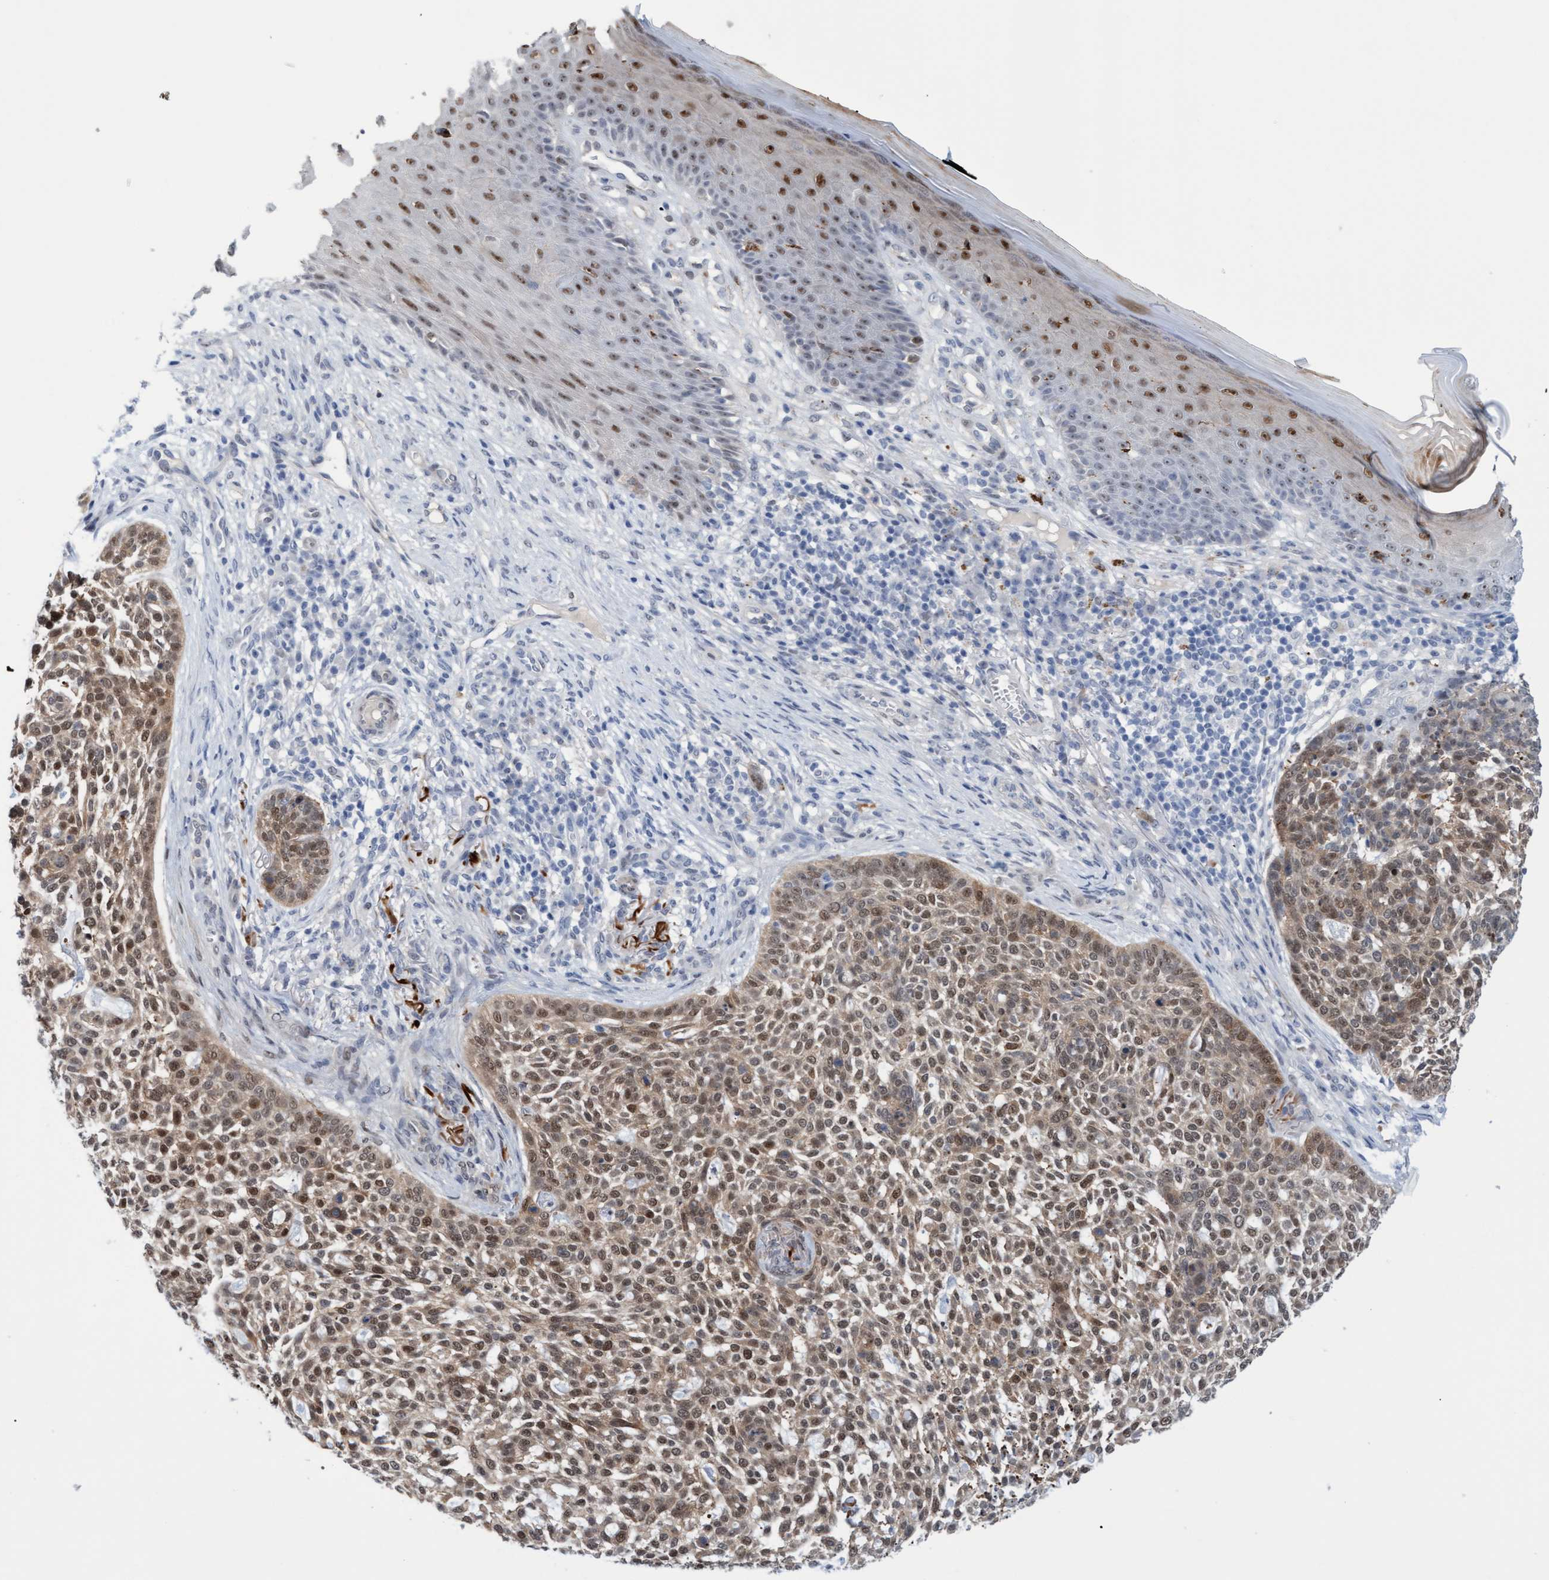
{"staining": {"intensity": "moderate", "quantity": ">75%", "location": "cytoplasmic/membranous,nuclear"}, "tissue": "skin cancer", "cell_type": "Tumor cells", "image_type": "cancer", "snomed": [{"axis": "morphology", "description": "Basal cell carcinoma"}, {"axis": "topography", "description": "Skin"}], "caption": "Immunohistochemistry staining of skin basal cell carcinoma, which displays medium levels of moderate cytoplasmic/membranous and nuclear positivity in approximately >75% of tumor cells indicating moderate cytoplasmic/membranous and nuclear protein staining. The staining was performed using DAB (3,3'-diaminobenzidine) (brown) for protein detection and nuclei were counterstained in hematoxylin (blue).", "gene": "PINX1", "patient": {"sex": "female", "age": 64}}